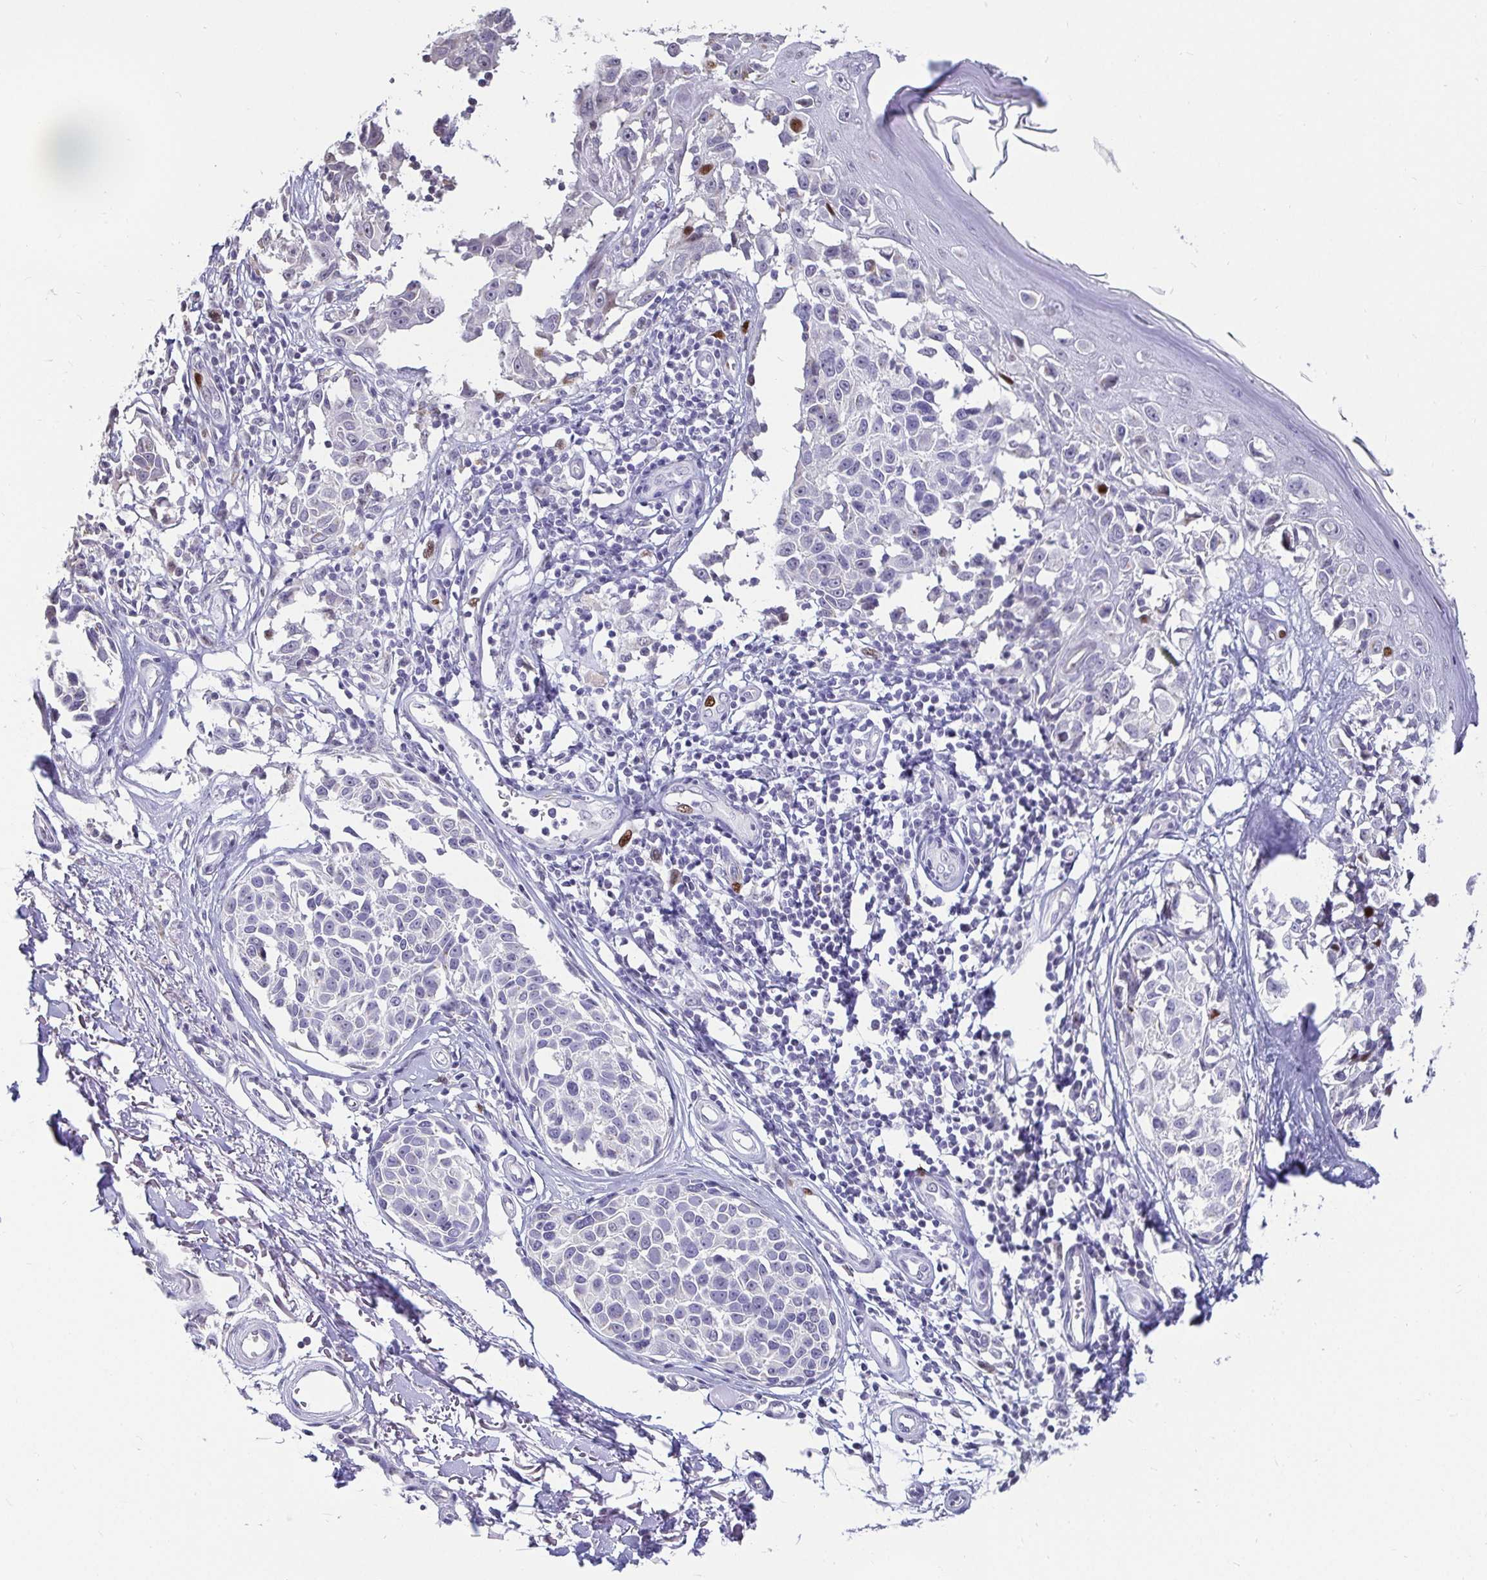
{"staining": {"intensity": "moderate", "quantity": "<25%", "location": "nuclear"}, "tissue": "melanoma", "cell_type": "Tumor cells", "image_type": "cancer", "snomed": [{"axis": "morphology", "description": "Malignant melanoma, NOS"}, {"axis": "topography", "description": "Skin"}], "caption": "Tumor cells demonstrate moderate nuclear expression in approximately <25% of cells in malignant melanoma.", "gene": "ANLN", "patient": {"sex": "male", "age": 73}}